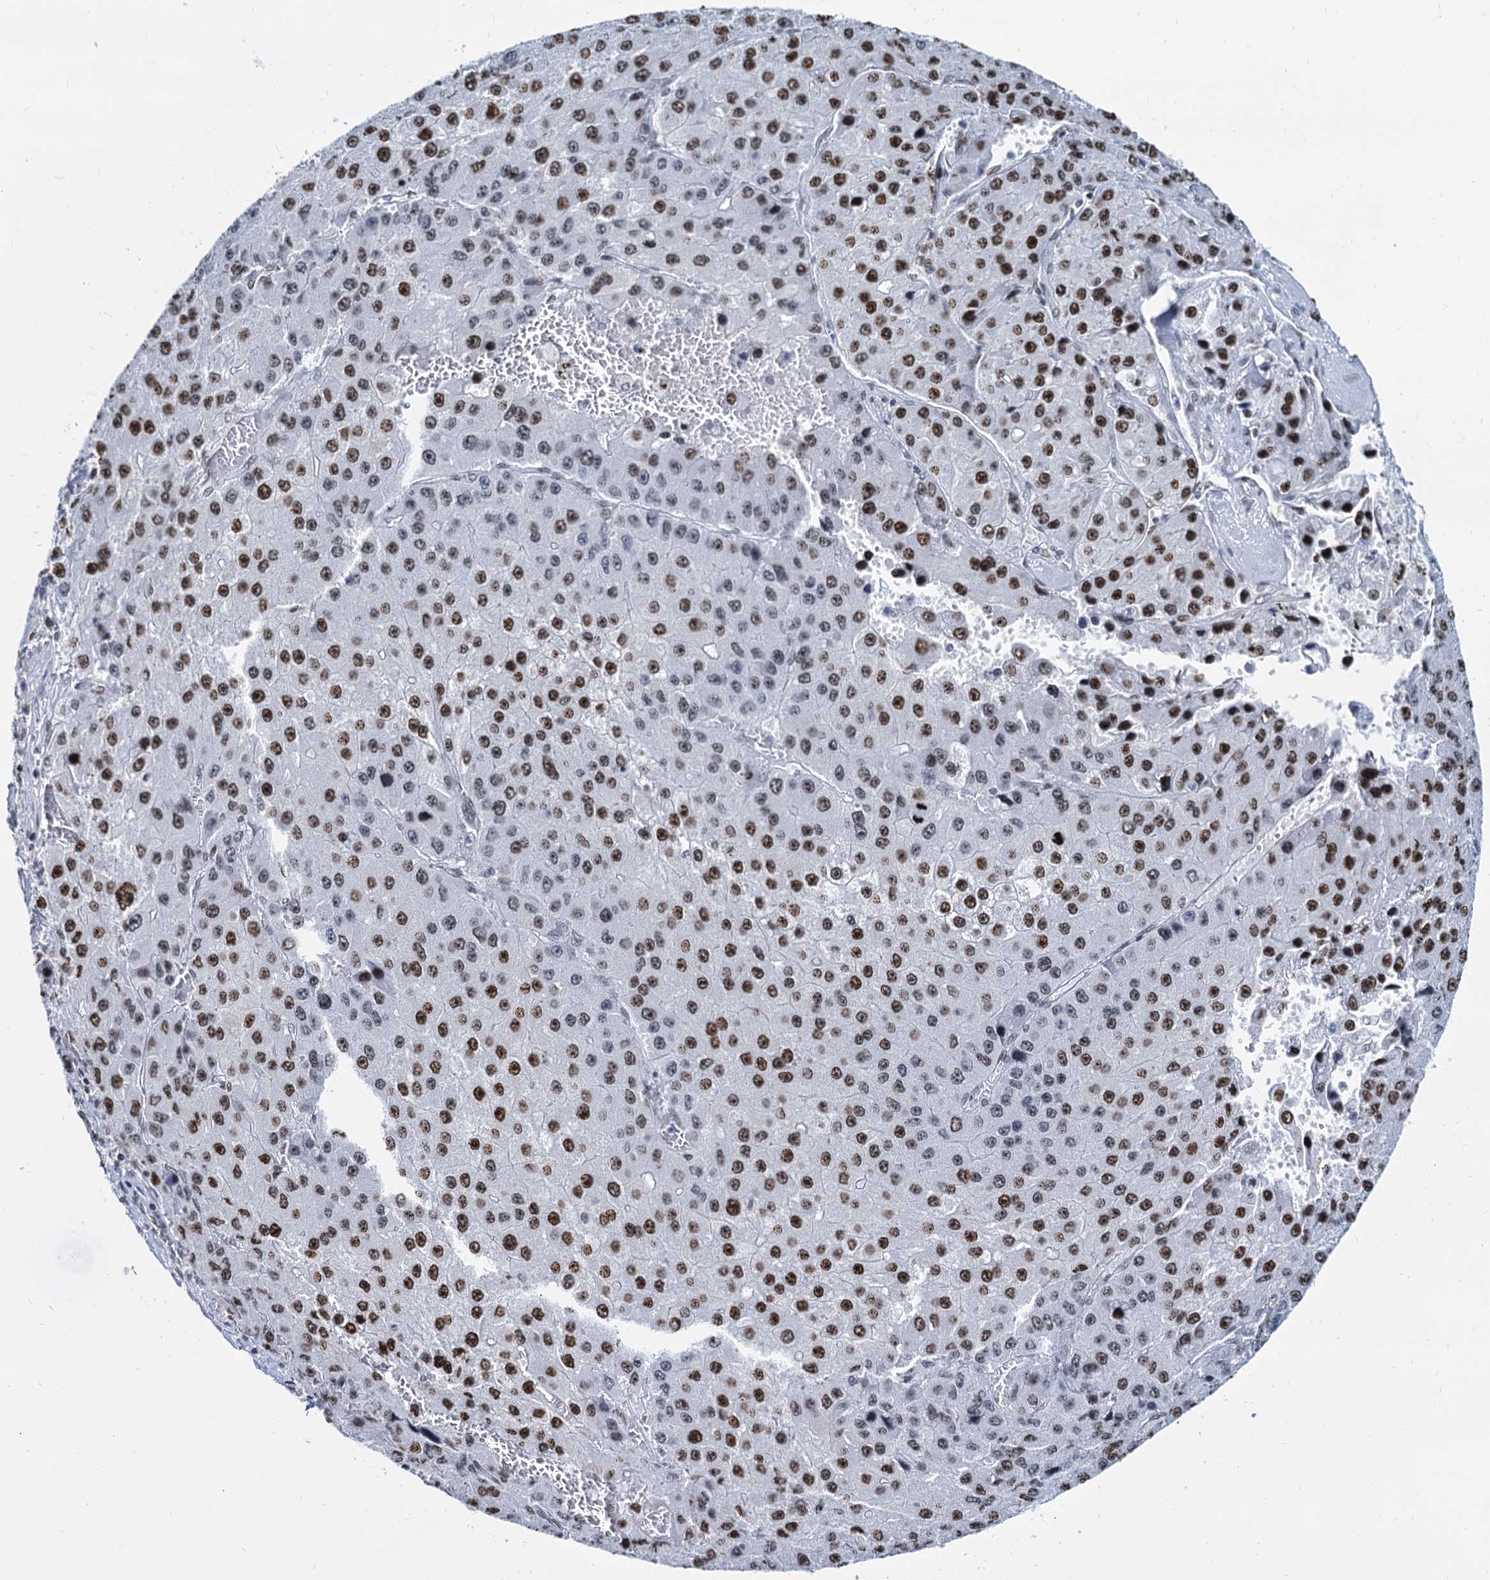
{"staining": {"intensity": "strong", "quantity": ">75%", "location": "nuclear"}, "tissue": "liver cancer", "cell_type": "Tumor cells", "image_type": "cancer", "snomed": [{"axis": "morphology", "description": "Carcinoma, Hepatocellular, NOS"}, {"axis": "topography", "description": "Liver"}], "caption": "Liver cancer tissue exhibits strong nuclear expression in about >75% of tumor cells, visualized by immunohistochemistry.", "gene": "CMAS", "patient": {"sex": "female", "age": 73}}